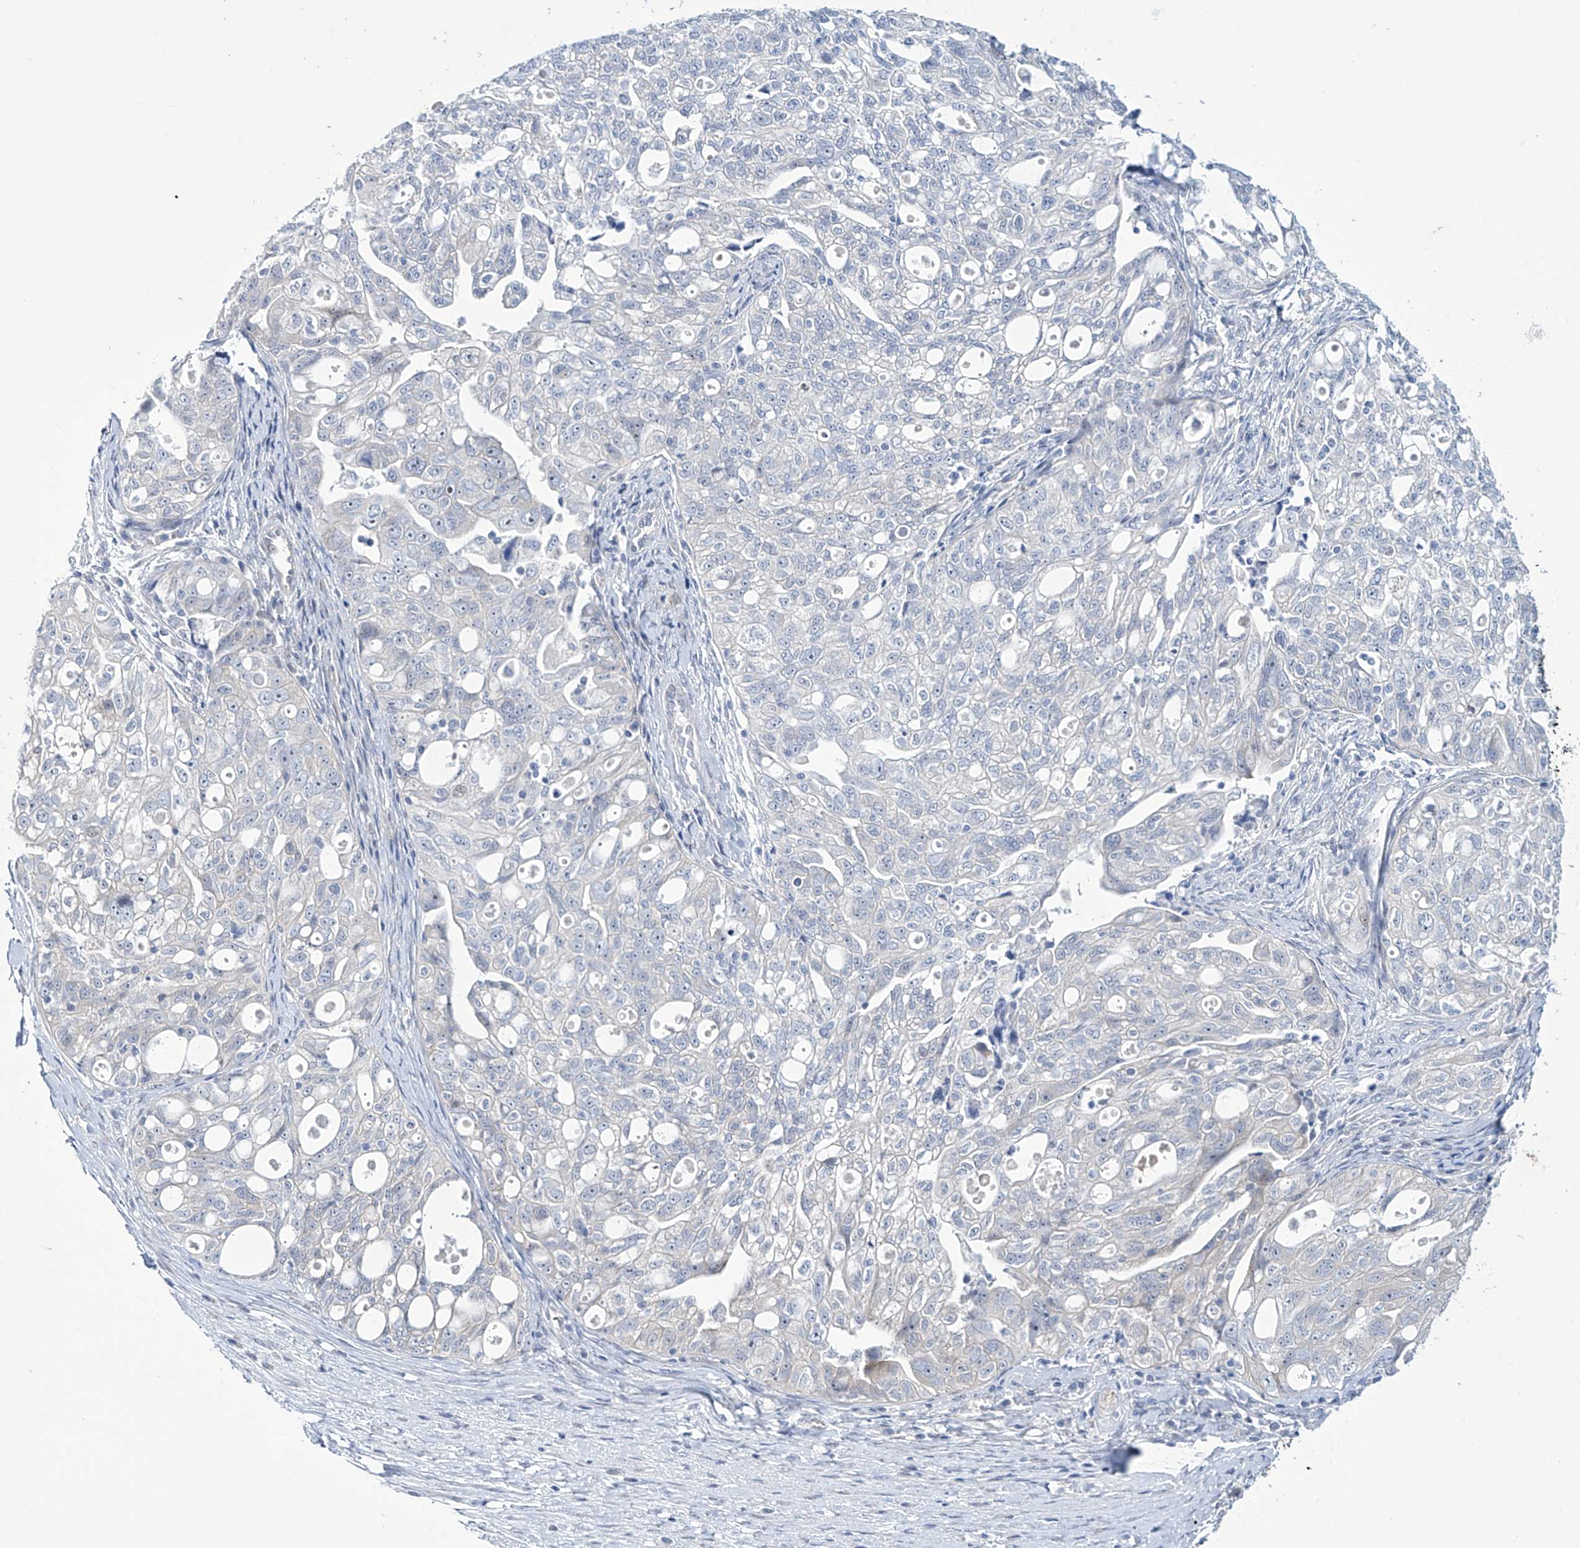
{"staining": {"intensity": "negative", "quantity": "none", "location": "none"}, "tissue": "ovarian cancer", "cell_type": "Tumor cells", "image_type": "cancer", "snomed": [{"axis": "morphology", "description": "Carcinoma, NOS"}, {"axis": "morphology", "description": "Cystadenocarcinoma, serous, NOS"}, {"axis": "topography", "description": "Ovary"}], "caption": "Ovarian carcinoma was stained to show a protein in brown. There is no significant expression in tumor cells.", "gene": "TRIM60", "patient": {"sex": "female", "age": 69}}